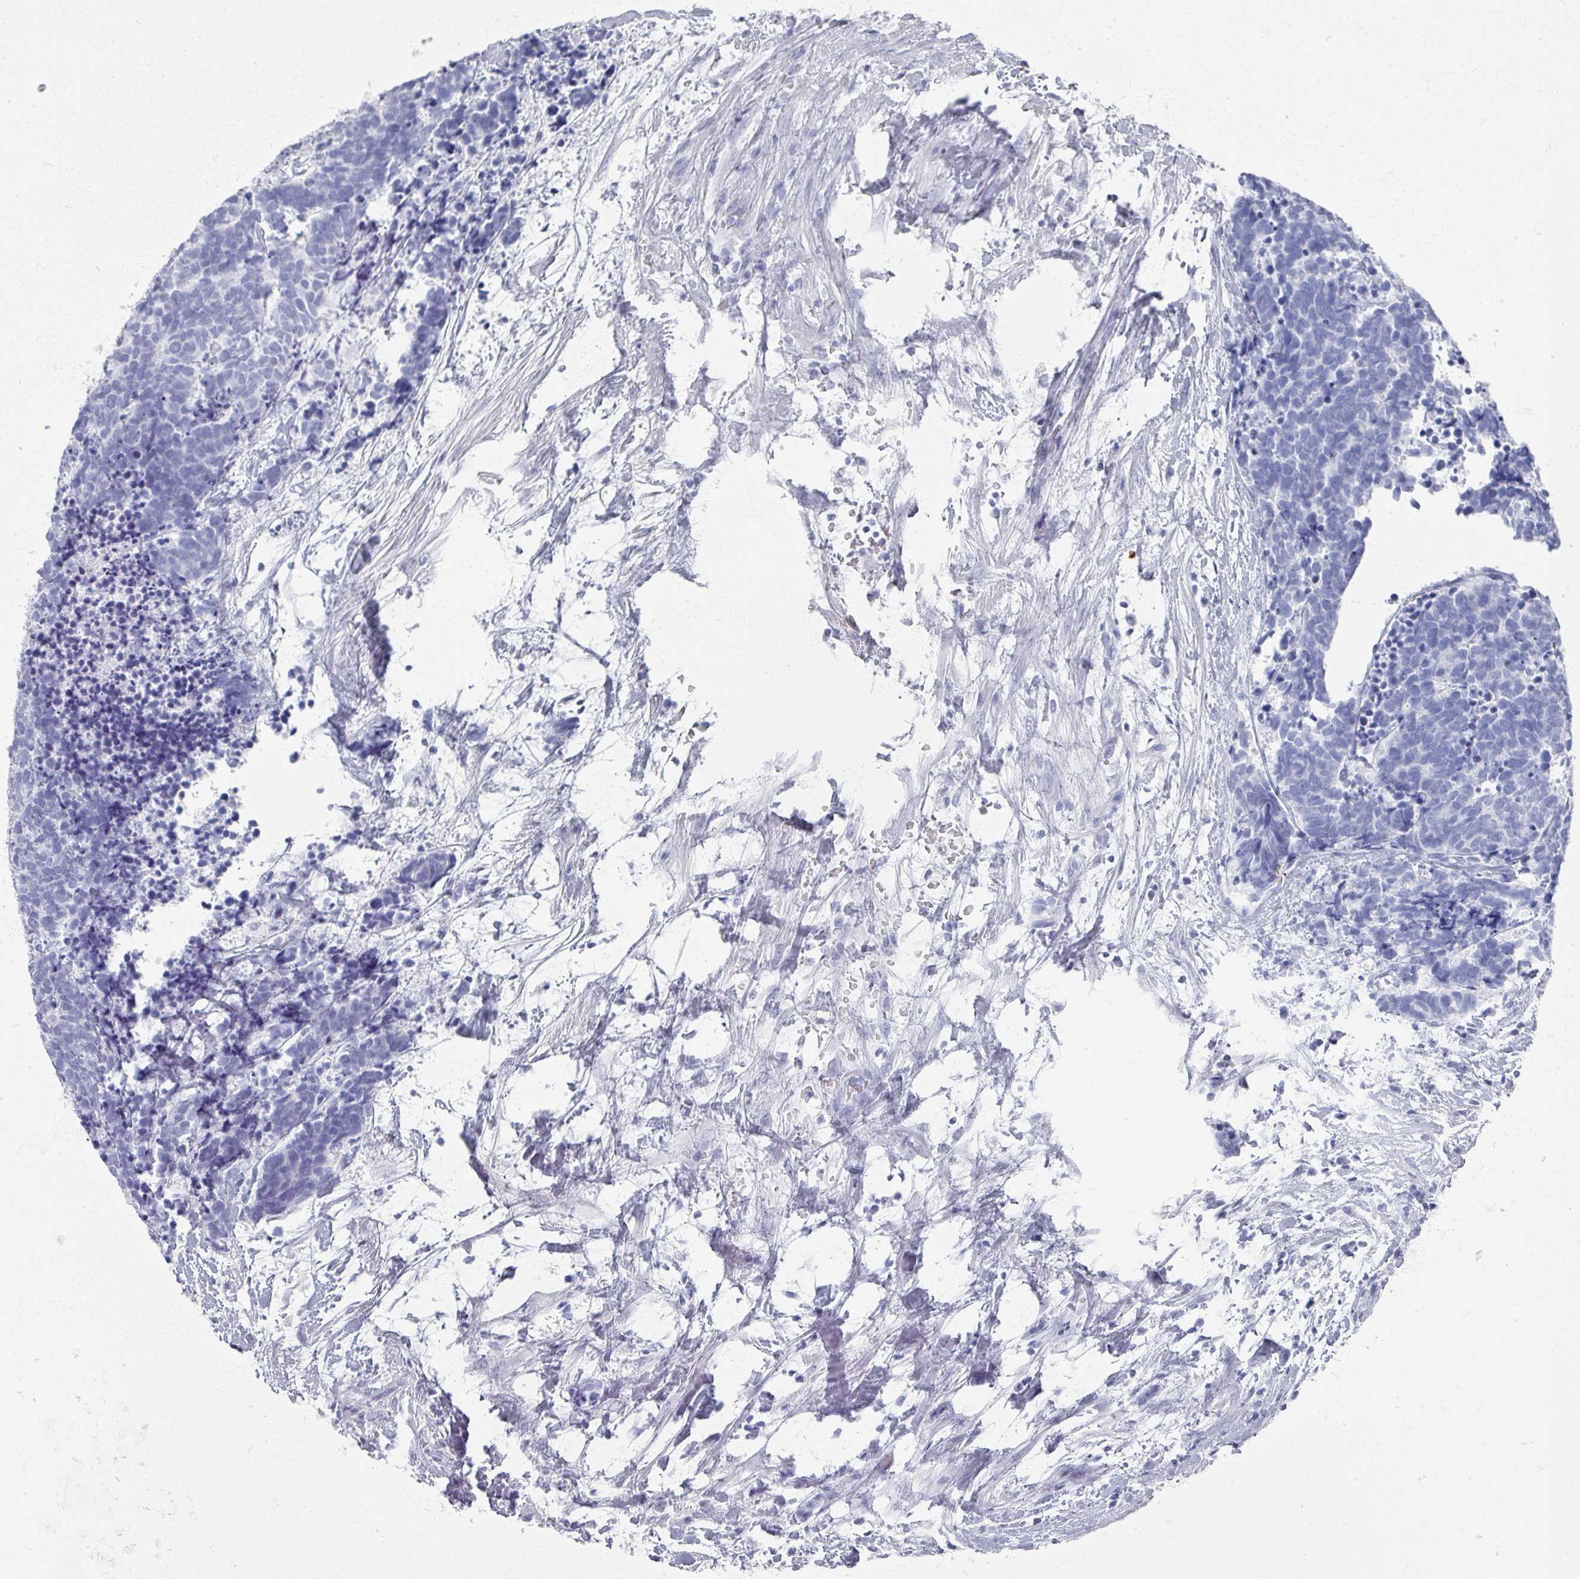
{"staining": {"intensity": "negative", "quantity": "none", "location": "none"}, "tissue": "carcinoid", "cell_type": "Tumor cells", "image_type": "cancer", "snomed": [{"axis": "morphology", "description": "Carcinoma, NOS"}, {"axis": "morphology", "description": "Carcinoid, malignant, NOS"}, {"axis": "topography", "description": "Prostate"}], "caption": "Immunohistochemical staining of human carcinoid shows no significant positivity in tumor cells.", "gene": "OMG", "patient": {"sex": "male", "age": 57}}